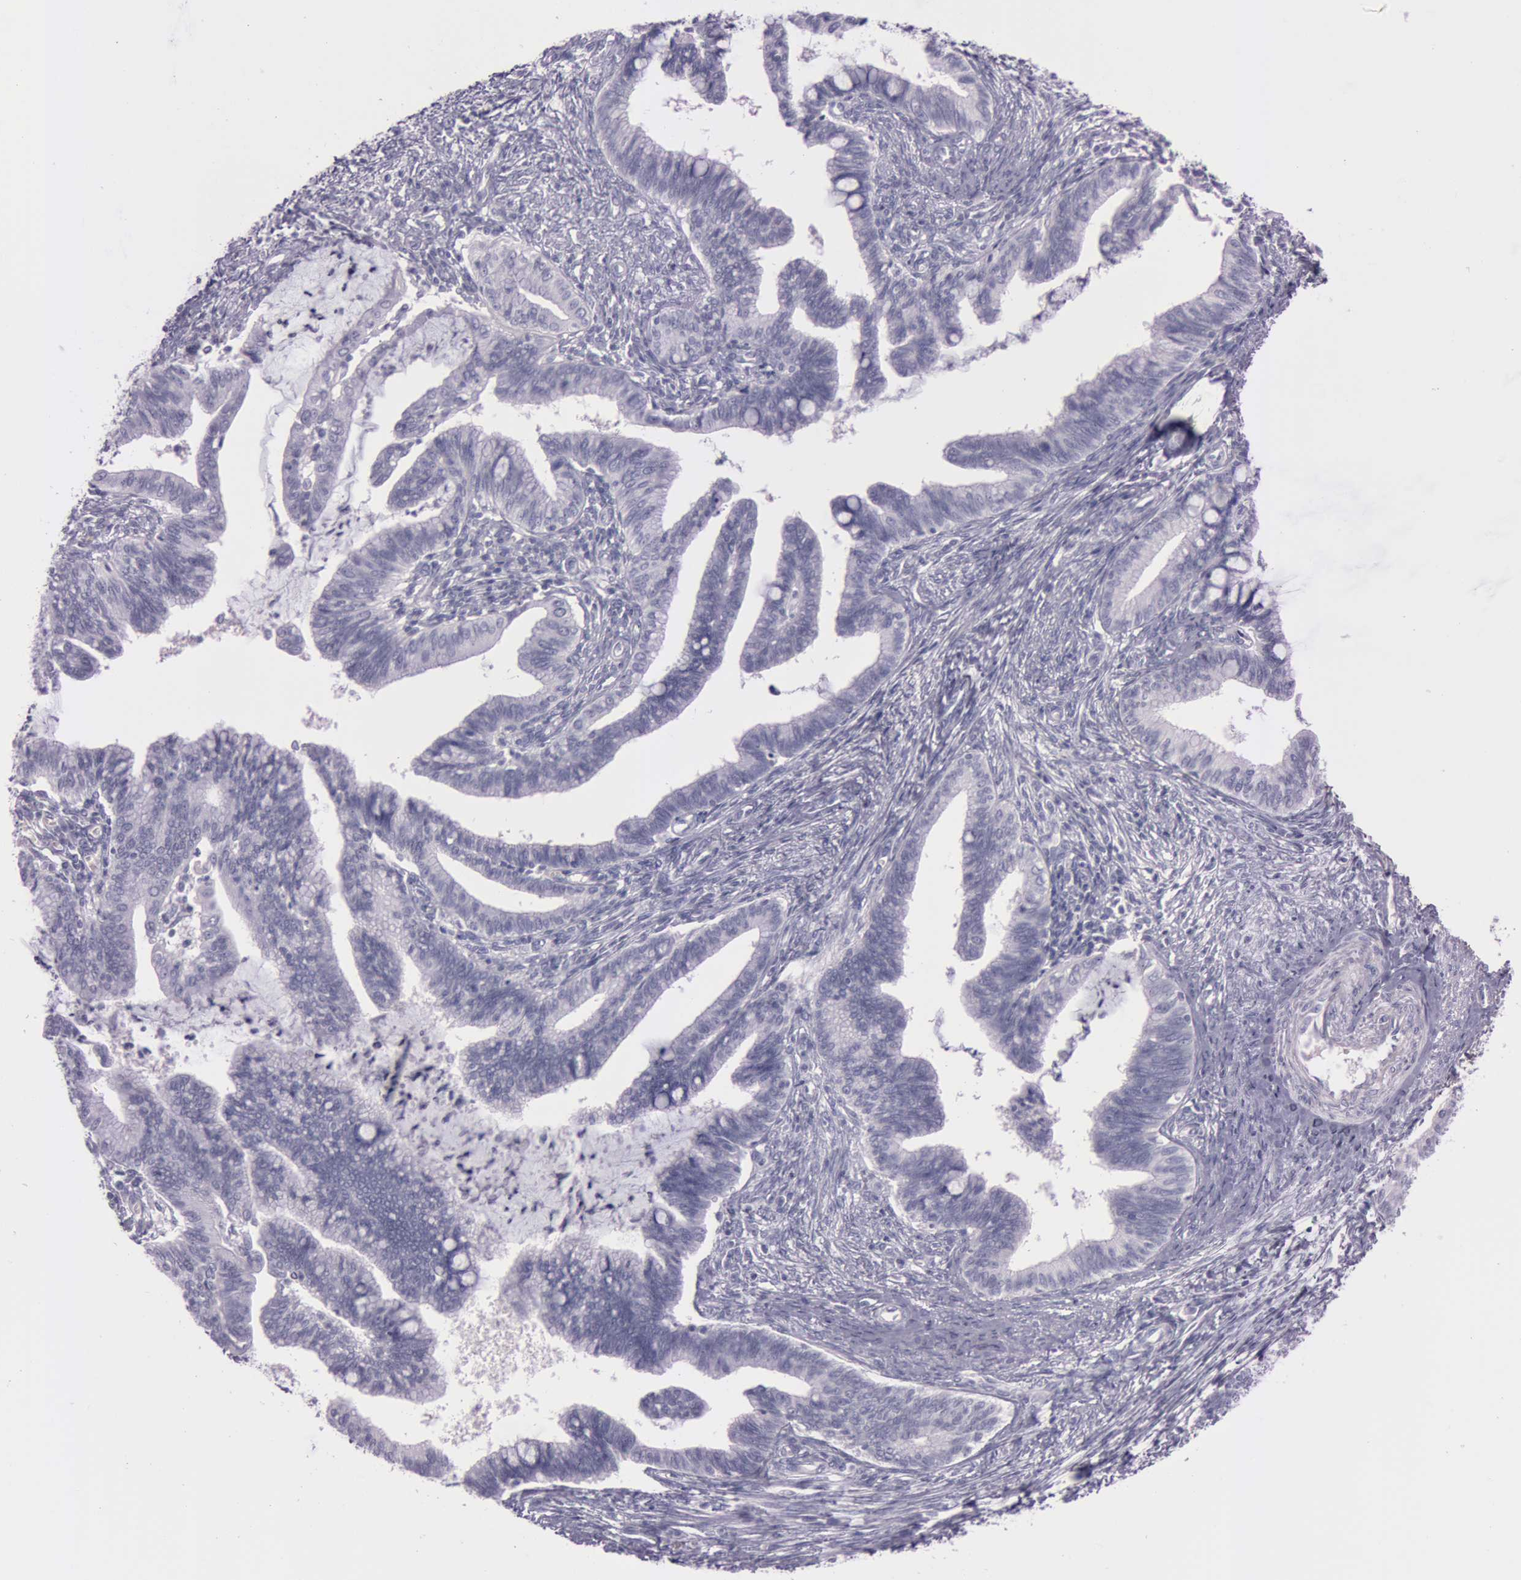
{"staining": {"intensity": "negative", "quantity": "none", "location": "none"}, "tissue": "cervical cancer", "cell_type": "Tumor cells", "image_type": "cancer", "snomed": [{"axis": "morphology", "description": "Adenocarcinoma, NOS"}, {"axis": "topography", "description": "Cervix"}], "caption": "Cervical adenocarcinoma was stained to show a protein in brown. There is no significant positivity in tumor cells. (DAB (3,3'-diaminobenzidine) IHC visualized using brightfield microscopy, high magnification).", "gene": "S100A7", "patient": {"sex": "female", "age": 36}}